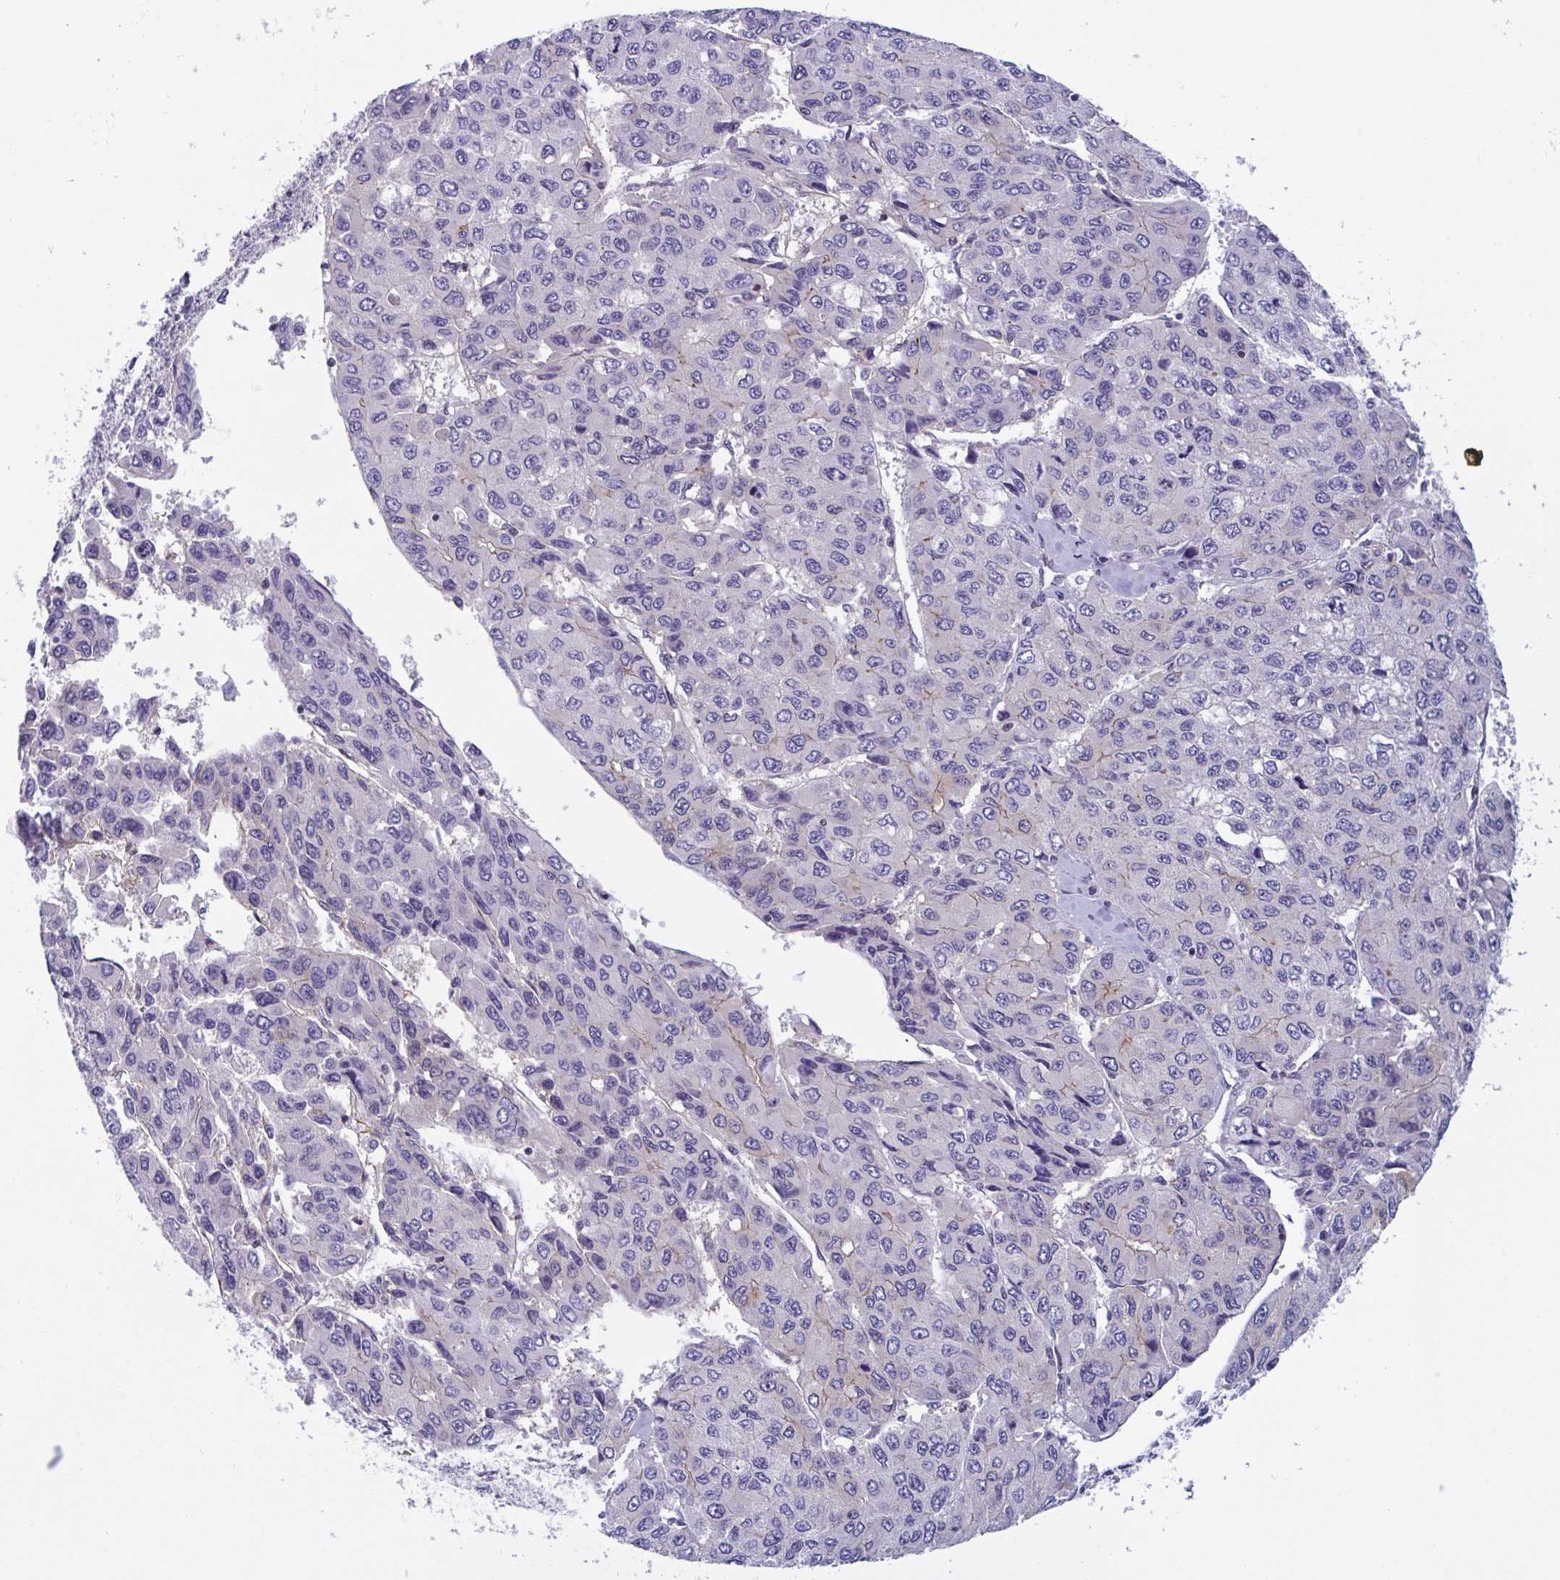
{"staining": {"intensity": "negative", "quantity": "none", "location": "none"}, "tissue": "liver cancer", "cell_type": "Tumor cells", "image_type": "cancer", "snomed": [{"axis": "morphology", "description": "Carcinoma, Hepatocellular, NOS"}, {"axis": "topography", "description": "Liver"}], "caption": "DAB (3,3'-diaminobenzidine) immunohistochemical staining of human liver cancer reveals no significant staining in tumor cells.", "gene": "SNX11", "patient": {"sex": "female", "age": 66}}